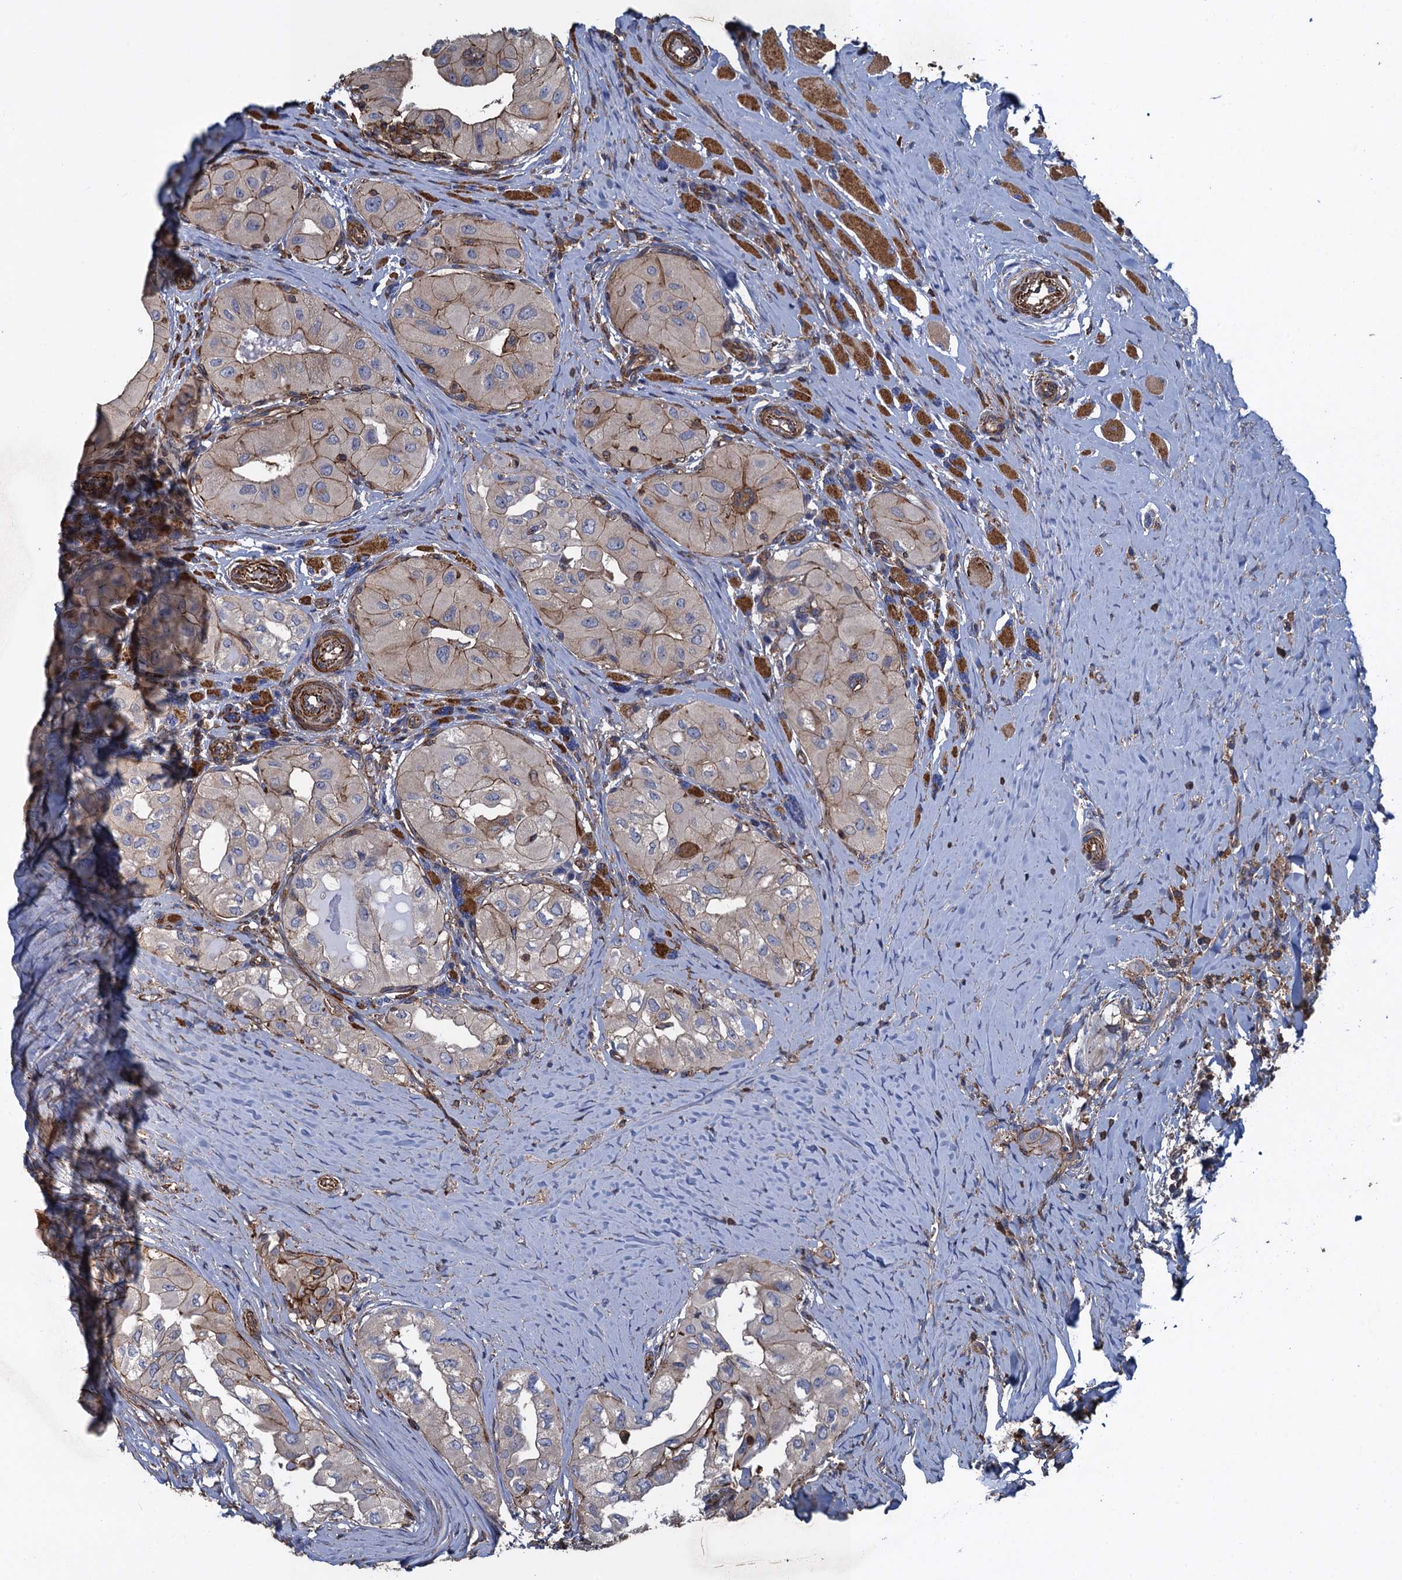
{"staining": {"intensity": "weak", "quantity": "25%-75%", "location": "cytoplasmic/membranous"}, "tissue": "thyroid cancer", "cell_type": "Tumor cells", "image_type": "cancer", "snomed": [{"axis": "morphology", "description": "Papillary adenocarcinoma, NOS"}, {"axis": "topography", "description": "Thyroid gland"}], "caption": "Protein expression analysis of human thyroid cancer (papillary adenocarcinoma) reveals weak cytoplasmic/membranous staining in about 25%-75% of tumor cells. (DAB IHC, brown staining for protein, blue staining for nuclei).", "gene": "PROSER2", "patient": {"sex": "female", "age": 59}}